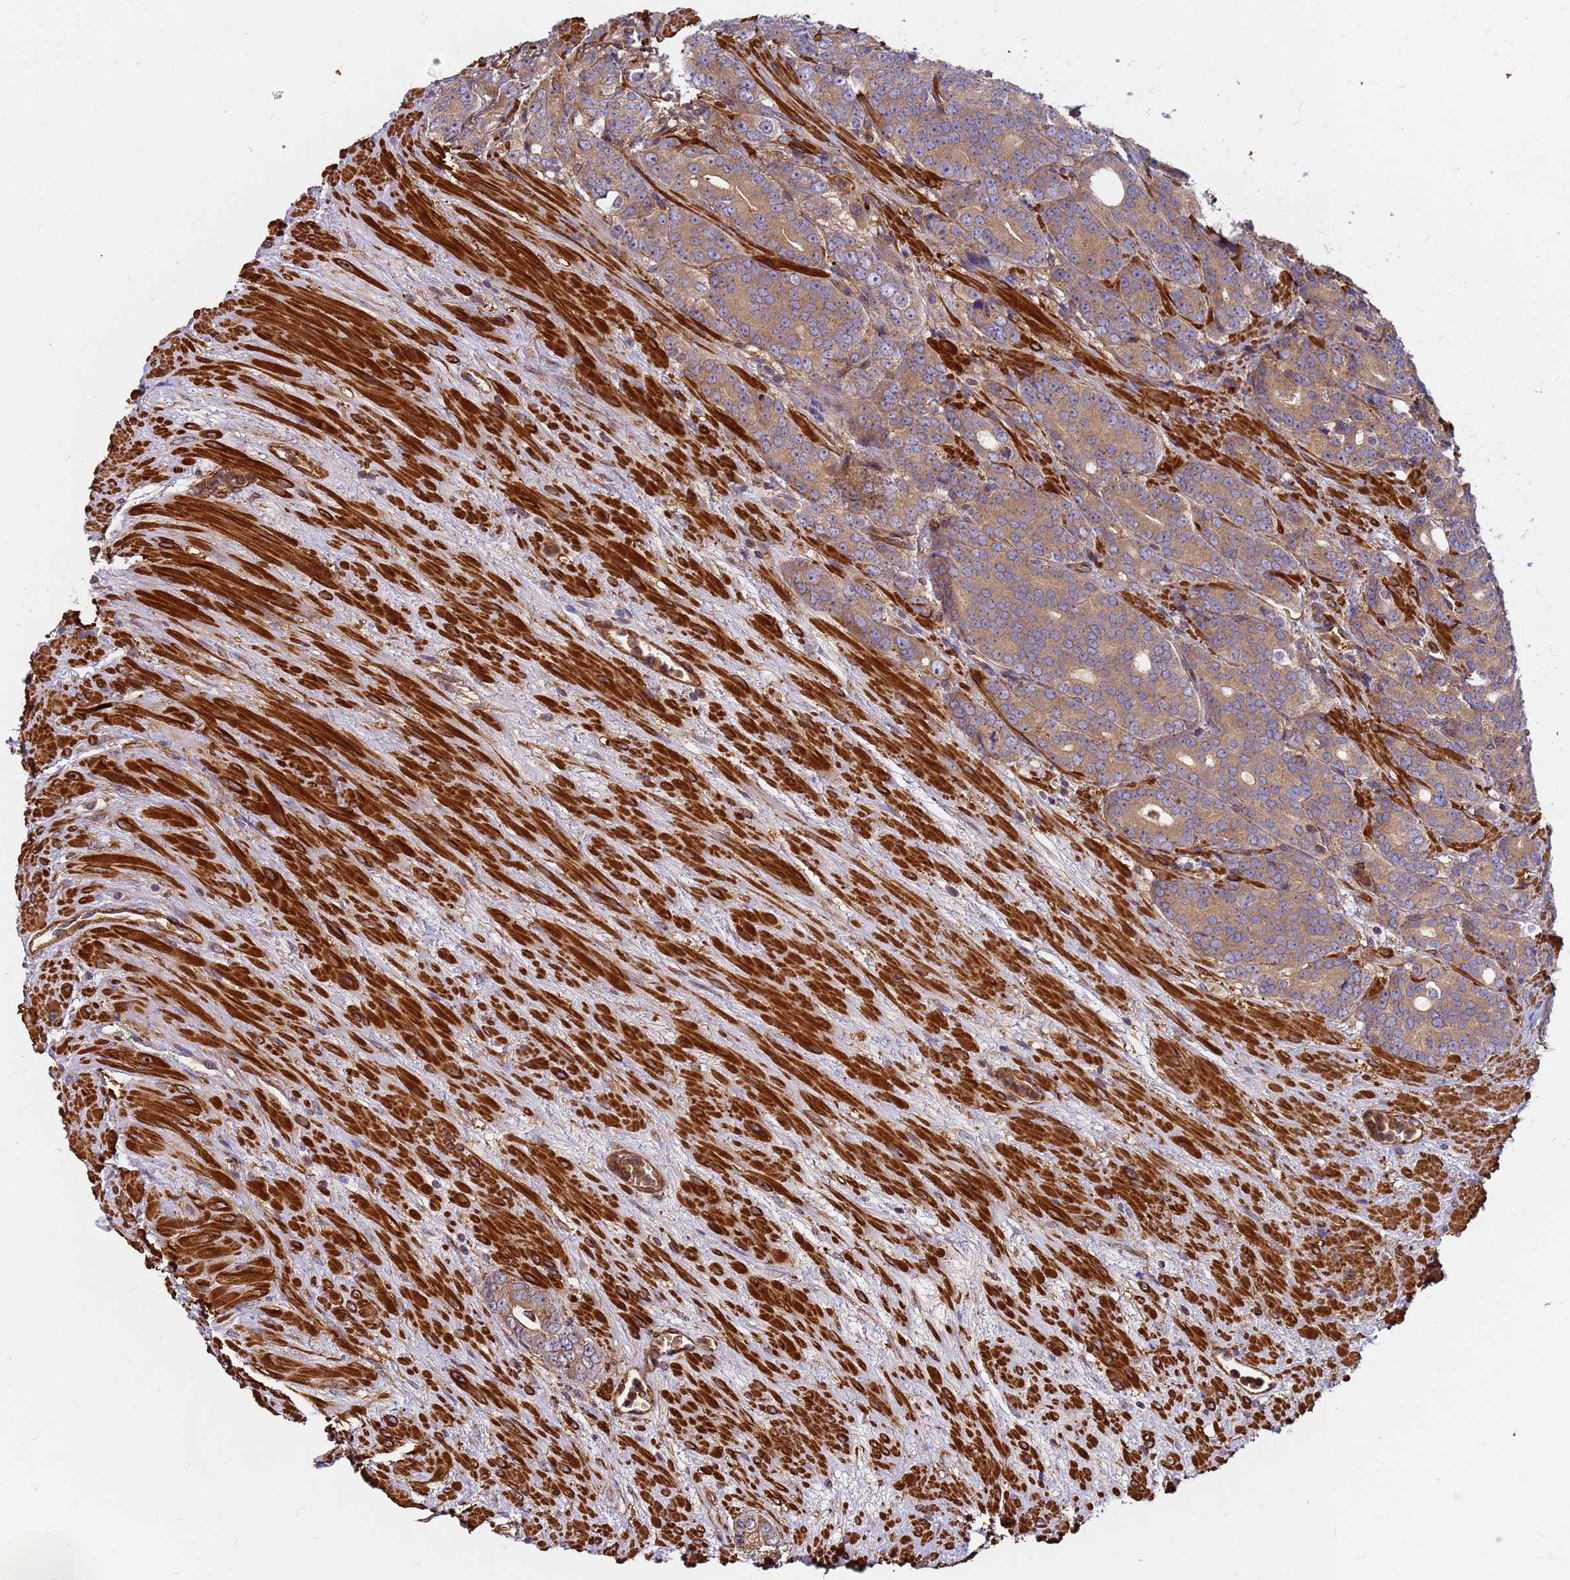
{"staining": {"intensity": "moderate", "quantity": ">75%", "location": "cytoplasmic/membranous"}, "tissue": "prostate cancer", "cell_type": "Tumor cells", "image_type": "cancer", "snomed": [{"axis": "morphology", "description": "Adenocarcinoma, High grade"}, {"axis": "topography", "description": "Prostate"}], "caption": "Brown immunohistochemical staining in human prostate adenocarcinoma (high-grade) reveals moderate cytoplasmic/membranous staining in about >75% of tumor cells. (IHC, brightfield microscopy, high magnification).", "gene": "C2CD5", "patient": {"sex": "male", "age": 64}}